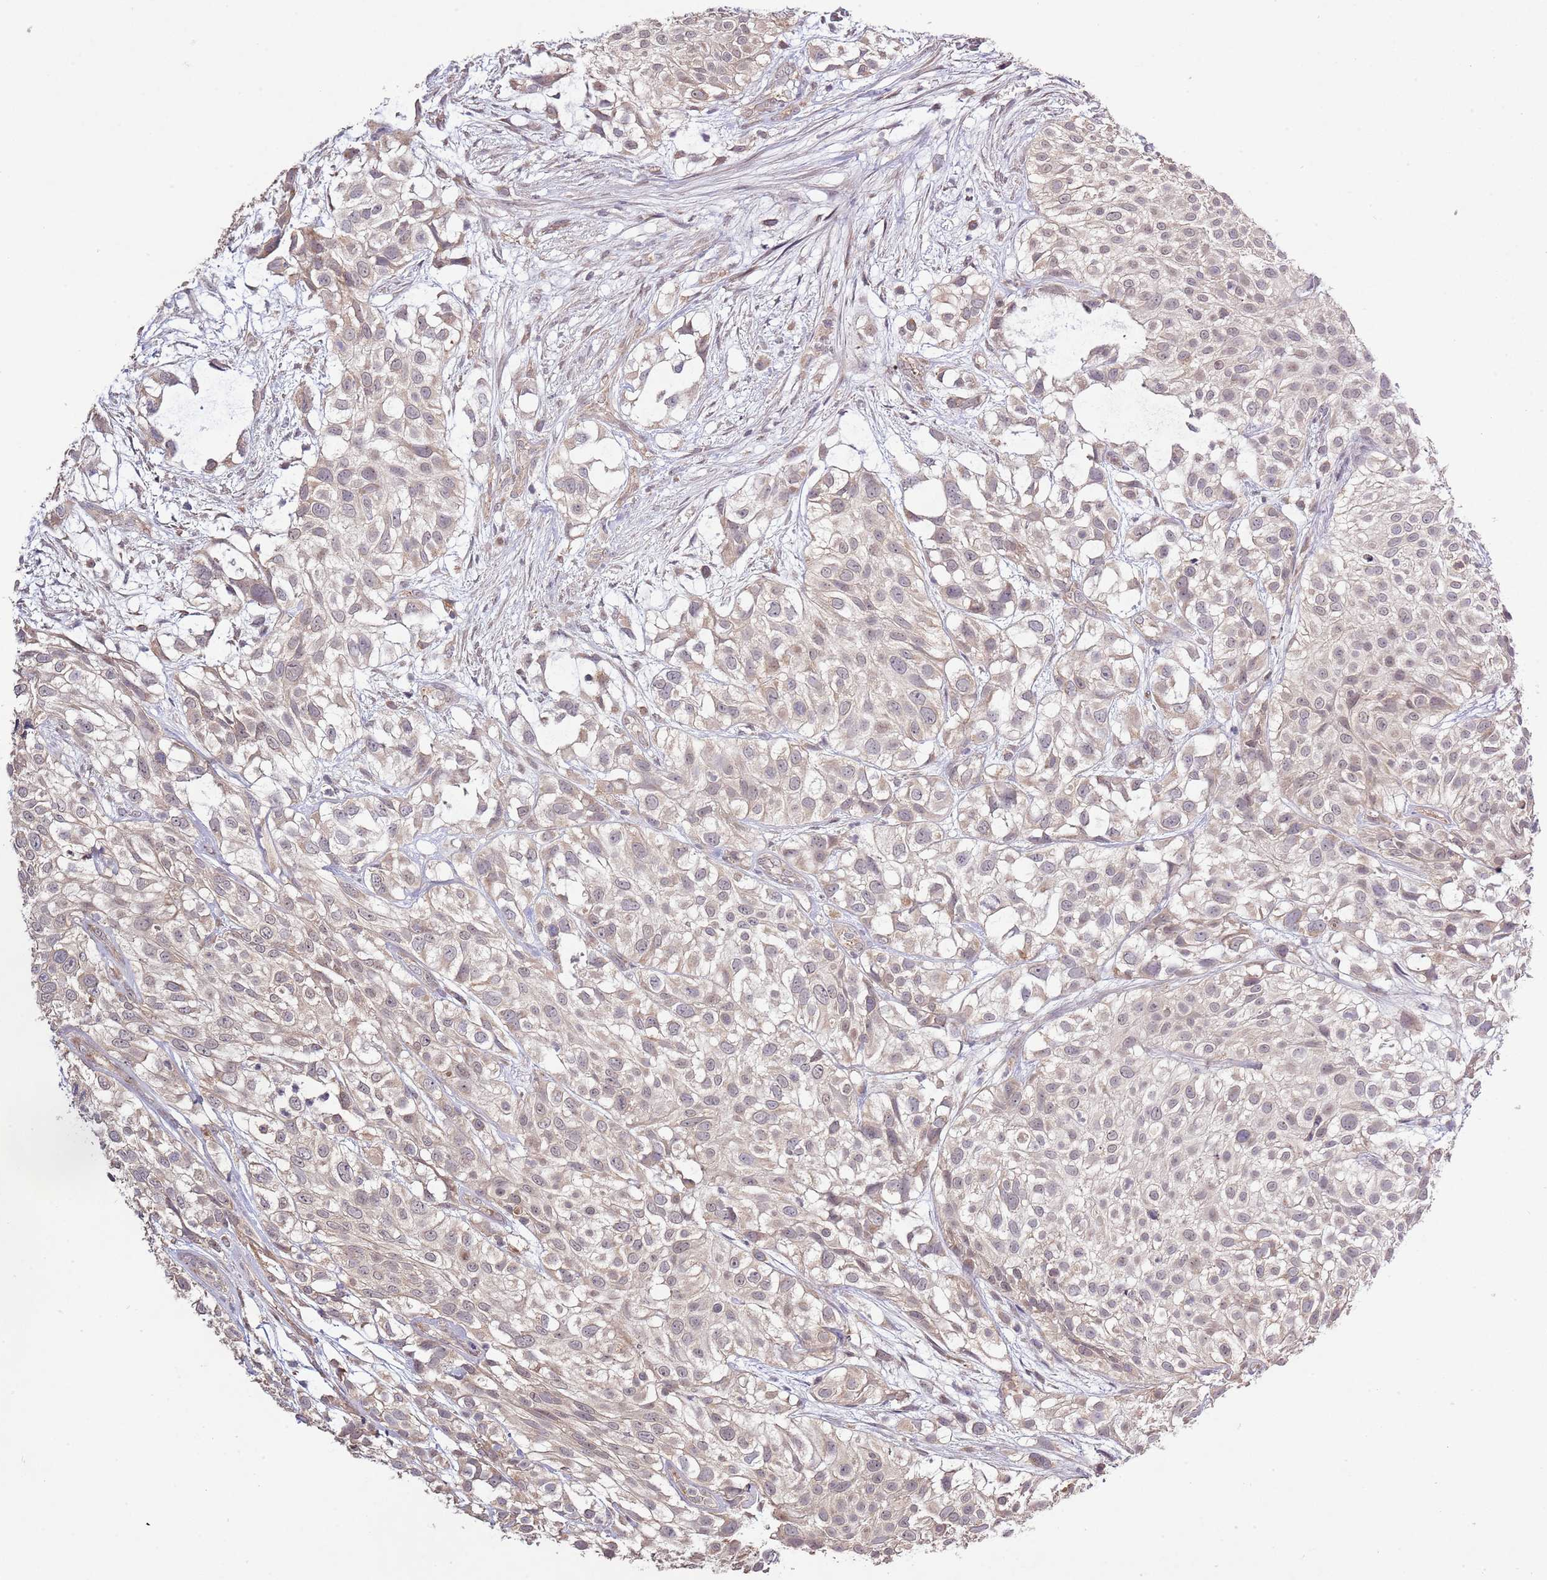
{"staining": {"intensity": "weak", "quantity": "25%-75%", "location": "cytoplasmic/membranous"}, "tissue": "urothelial cancer", "cell_type": "Tumor cells", "image_type": "cancer", "snomed": [{"axis": "morphology", "description": "Urothelial carcinoma, High grade"}, {"axis": "topography", "description": "Urinary bladder"}], "caption": "Urothelial carcinoma (high-grade) tissue demonstrates weak cytoplasmic/membranous positivity in approximately 25%-75% of tumor cells", "gene": "IVD", "patient": {"sex": "male", "age": 56}}